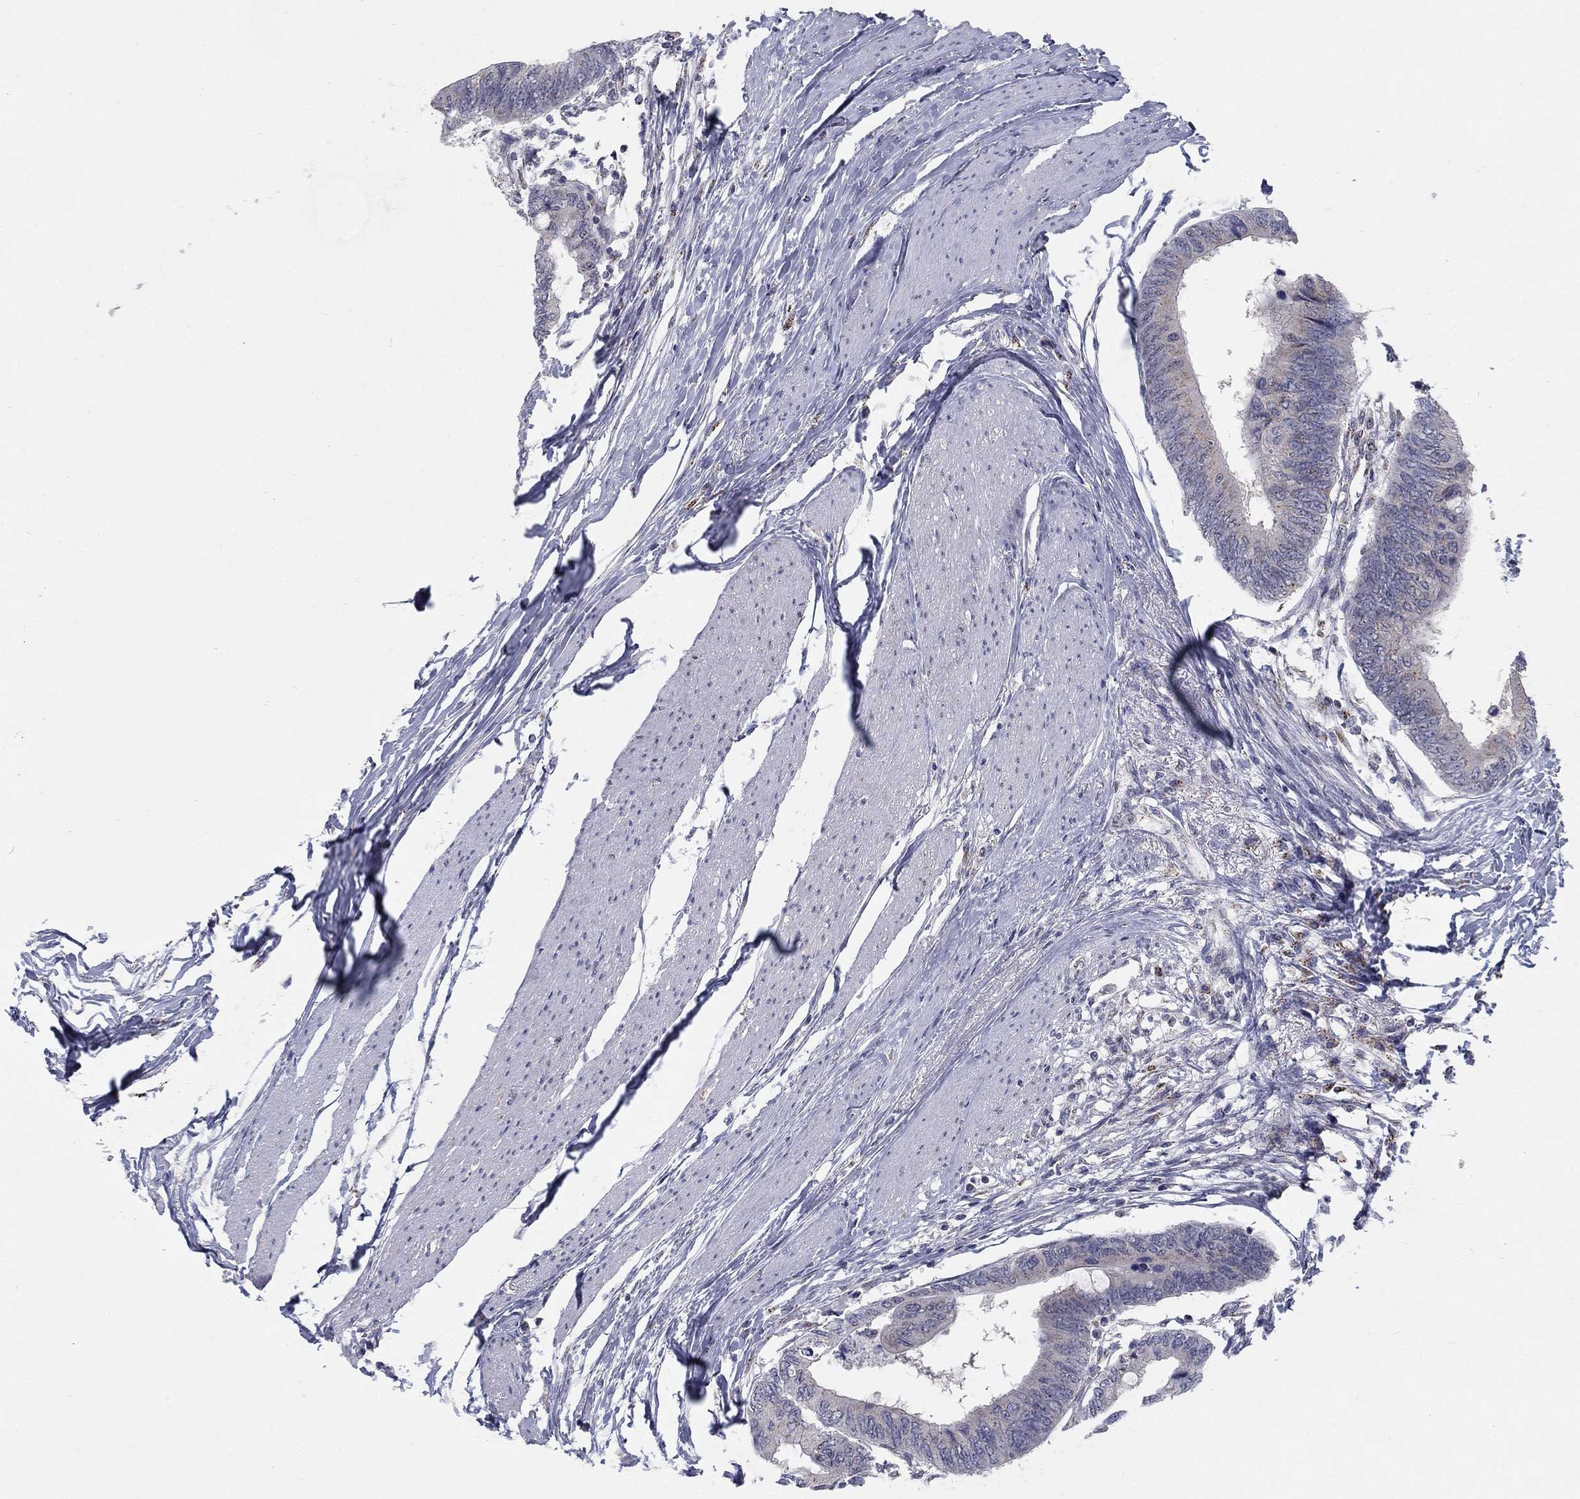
{"staining": {"intensity": "weak", "quantity": "<25%", "location": "cytoplasmic/membranous"}, "tissue": "colorectal cancer", "cell_type": "Tumor cells", "image_type": "cancer", "snomed": [{"axis": "morphology", "description": "Normal tissue, NOS"}, {"axis": "morphology", "description": "Adenocarcinoma, NOS"}, {"axis": "topography", "description": "Rectum"}, {"axis": "topography", "description": "Peripheral nerve tissue"}], "caption": "An immunohistochemistry histopathology image of colorectal cancer (adenocarcinoma) is shown. There is no staining in tumor cells of colorectal cancer (adenocarcinoma).", "gene": "PANK3", "patient": {"sex": "male", "age": 92}}